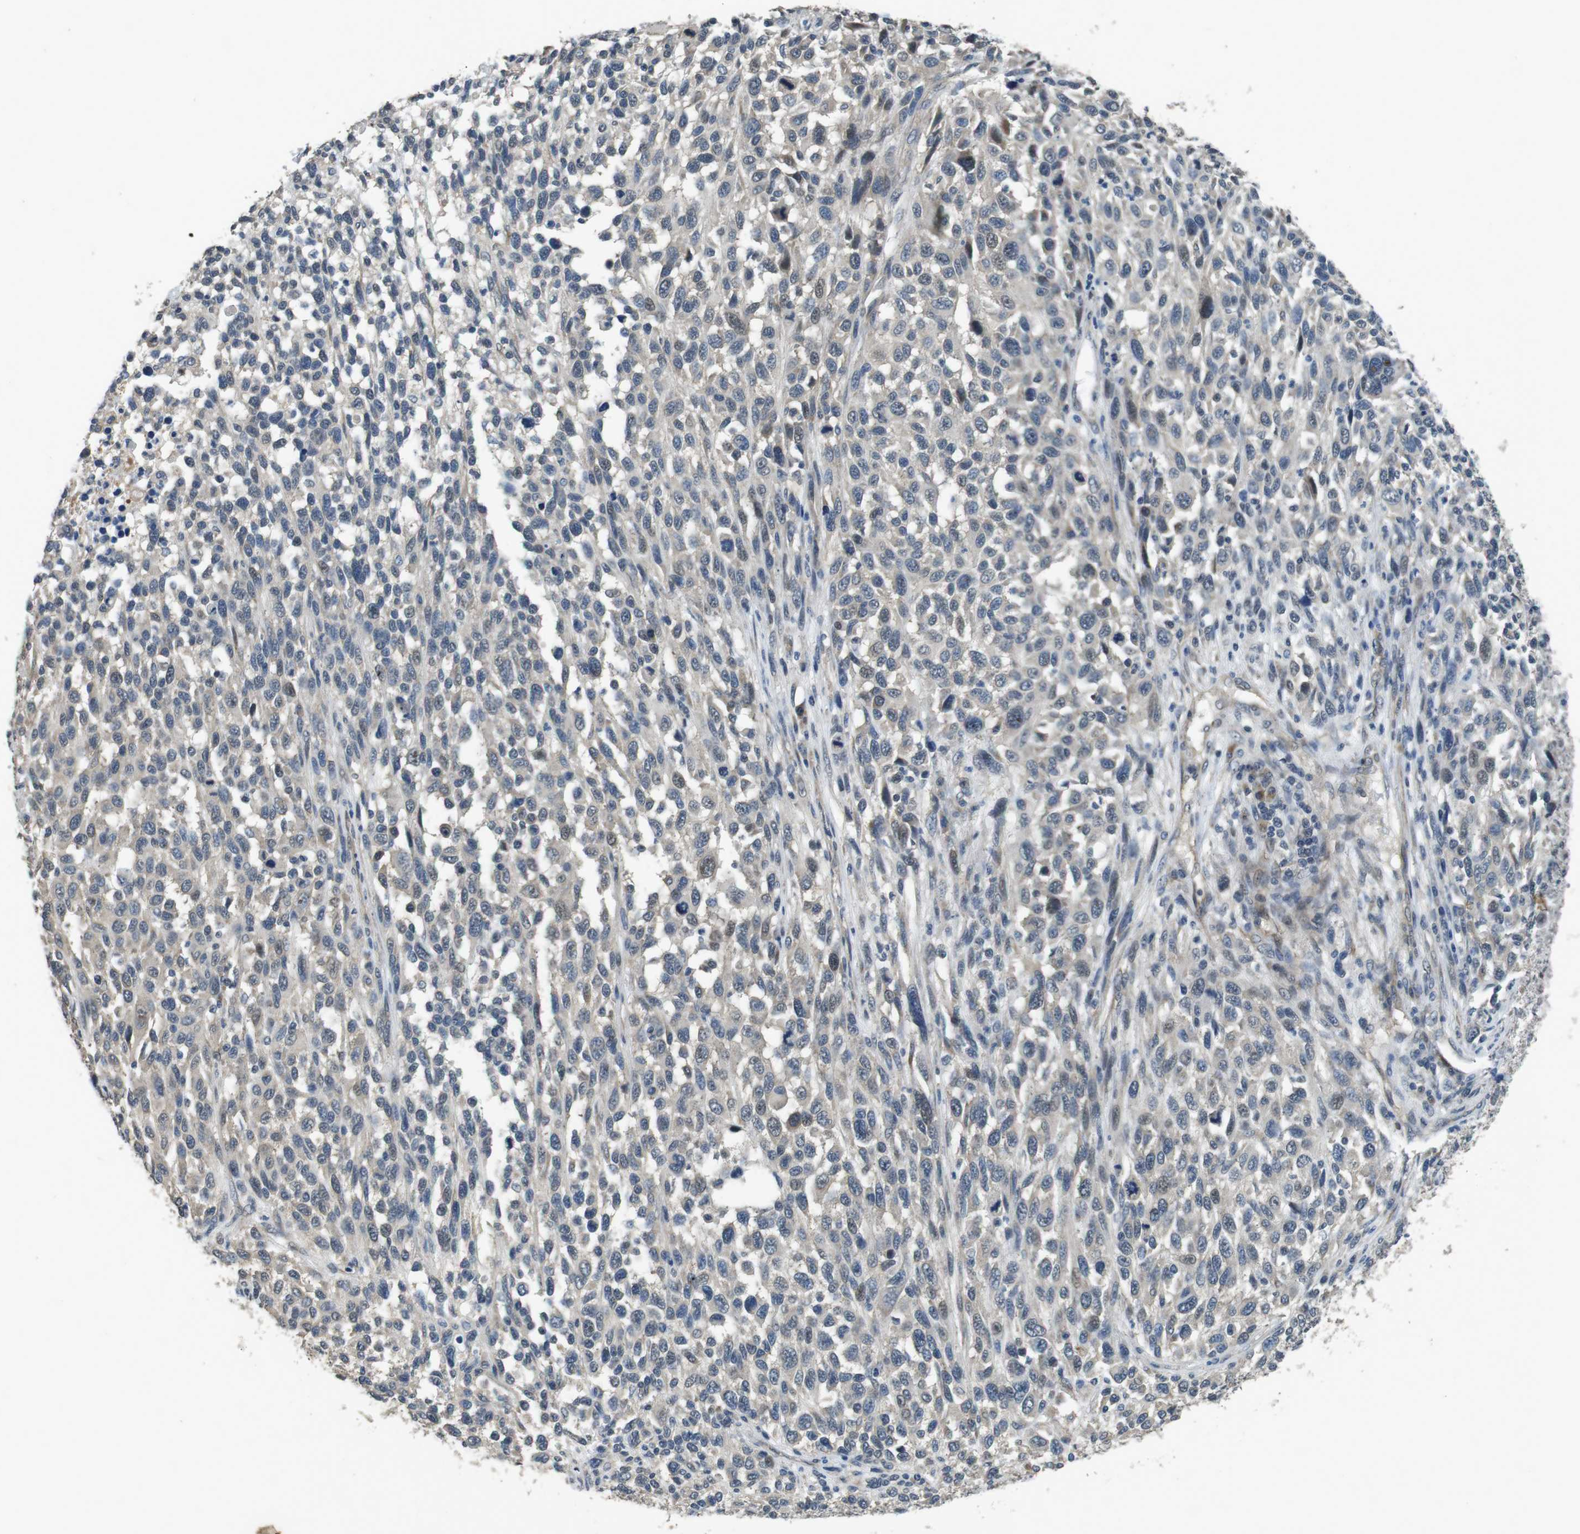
{"staining": {"intensity": "weak", "quantity": "<25%", "location": "nuclear"}, "tissue": "melanoma", "cell_type": "Tumor cells", "image_type": "cancer", "snomed": [{"axis": "morphology", "description": "Malignant melanoma, Metastatic site"}, {"axis": "topography", "description": "Lymph node"}], "caption": "Immunohistochemical staining of human melanoma reveals no significant staining in tumor cells.", "gene": "CLDN7", "patient": {"sex": "male", "age": 61}}